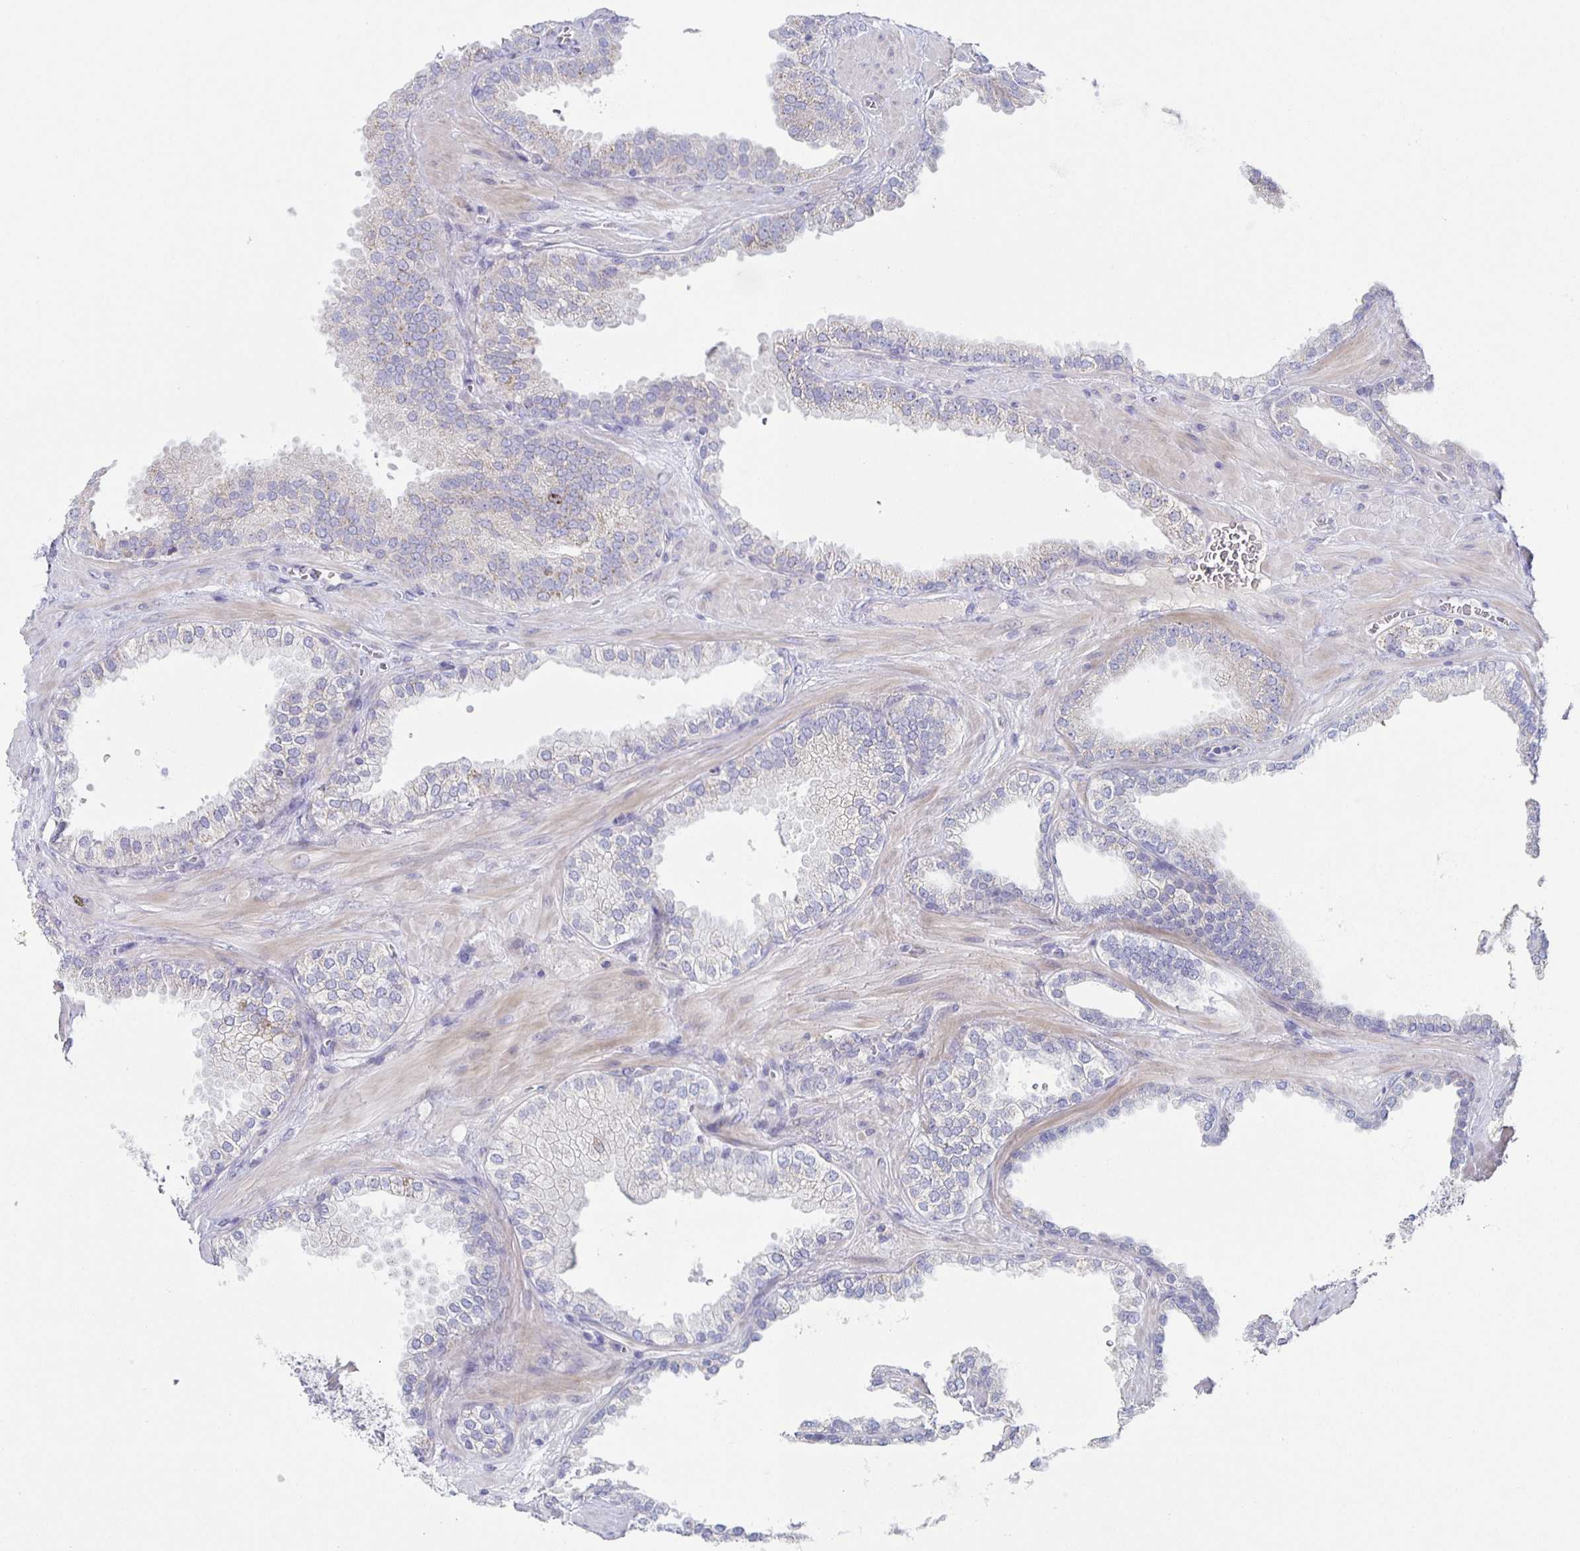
{"staining": {"intensity": "negative", "quantity": "none", "location": "none"}, "tissue": "prostate cancer", "cell_type": "Tumor cells", "image_type": "cancer", "snomed": [{"axis": "morphology", "description": "Adenocarcinoma, High grade"}, {"axis": "topography", "description": "Prostate"}], "caption": "This is a histopathology image of IHC staining of high-grade adenocarcinoma (prostate), which shows no positivity in tumor cells.", "gene": "CENPH", "patient": {"sex": "male", "age": 68}}